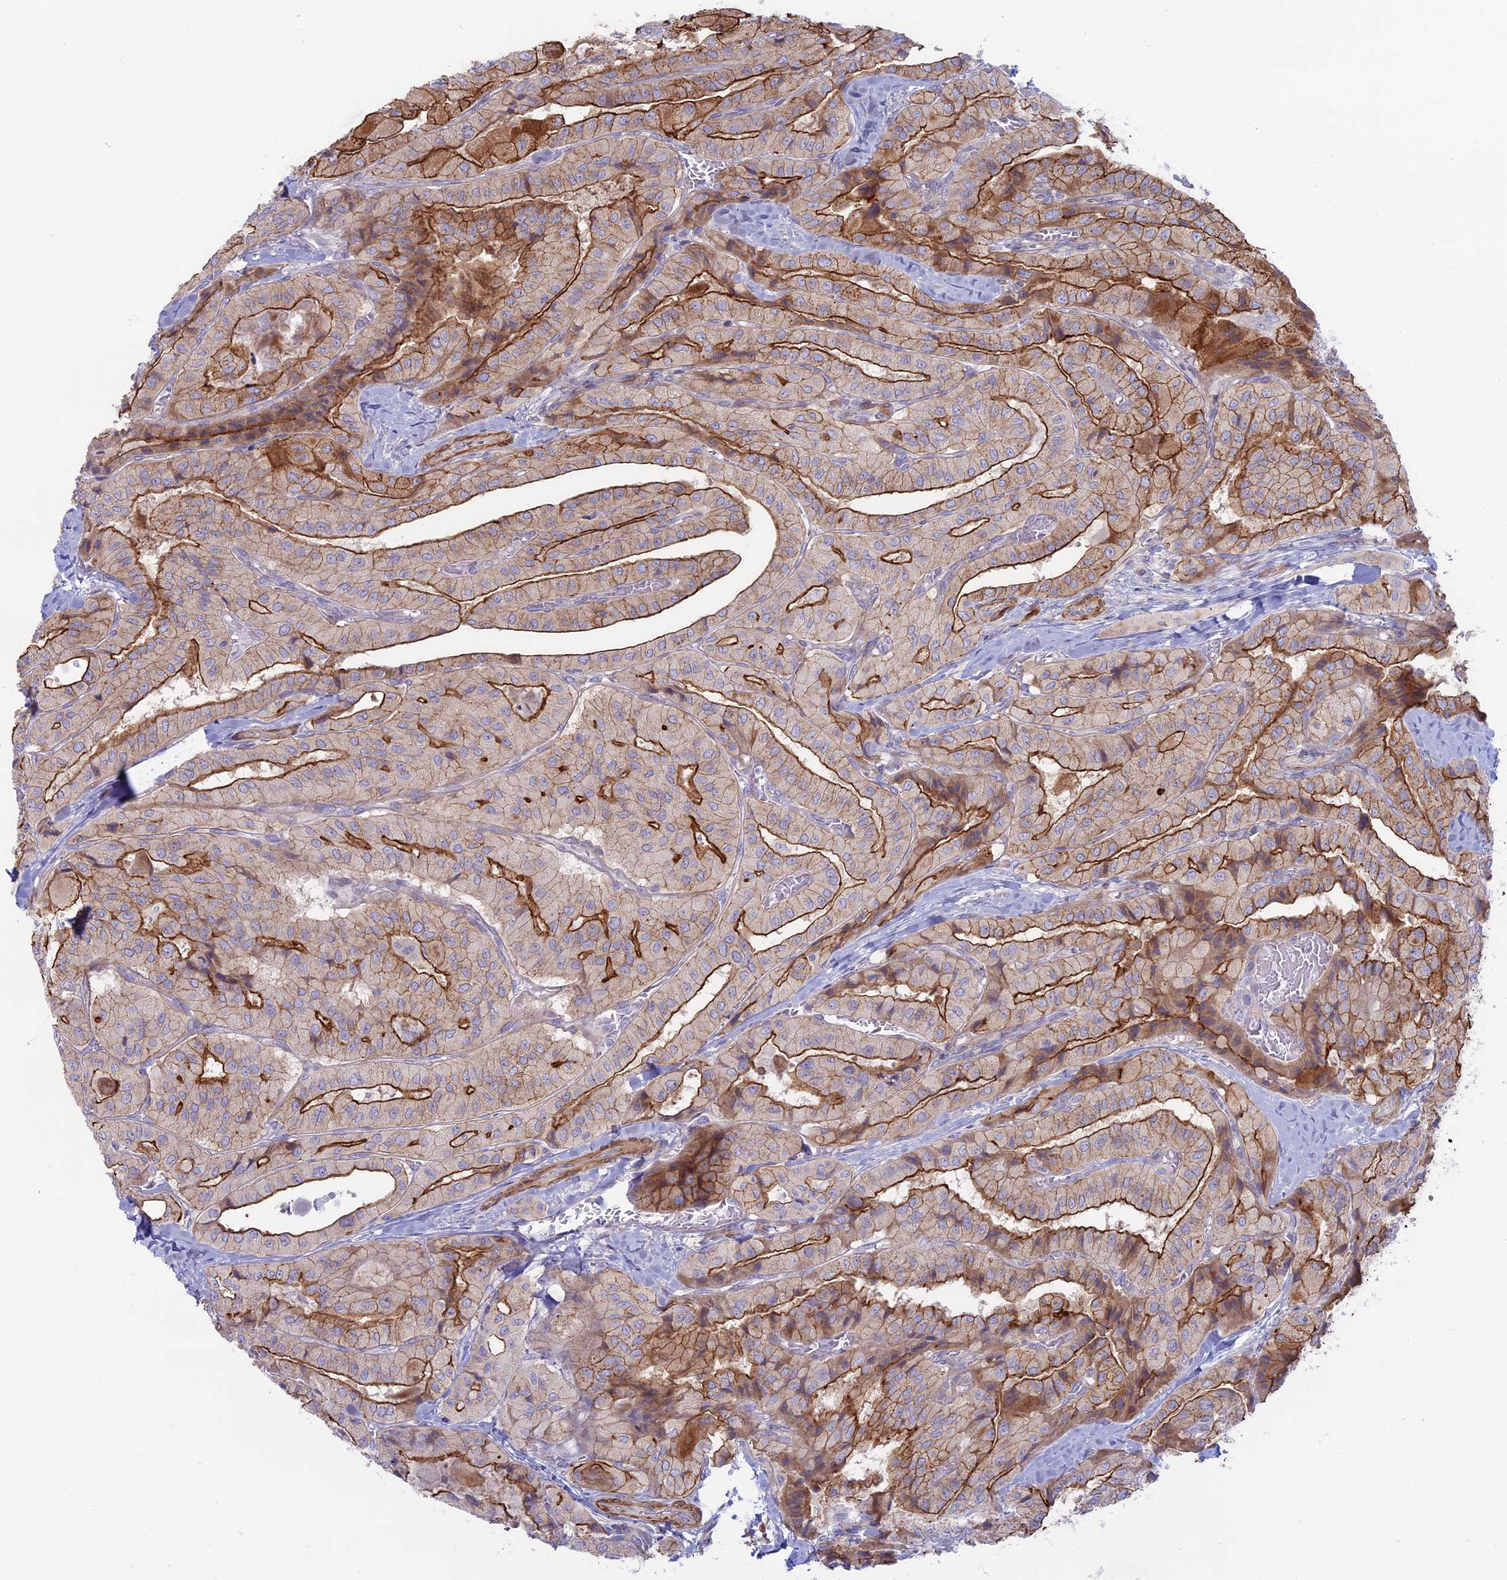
{"staining": {"intensity": "strong", "quantity": ">75%", "location": "cytoplasmic/membranous"}, "tissue": "thyroid cancer", "cell_type": "Tumor cells", "image_type": "cancer", "snomed": [{"axis": "morphology", "description": "Normal tissue, NOS"}, {"axis": "morphology", "description": "Papillary adenocarcinoma, NOS"}, {"axis": "topography", "description": "Thyroid gland"}], "caption": "Protein staining reveals strong cytoplasmic/membranous staining in approximately >75% of tumor cells in thyroid cancer.", "gene": "MYO5B", "patient": {"sex": "female", "age": 59}}